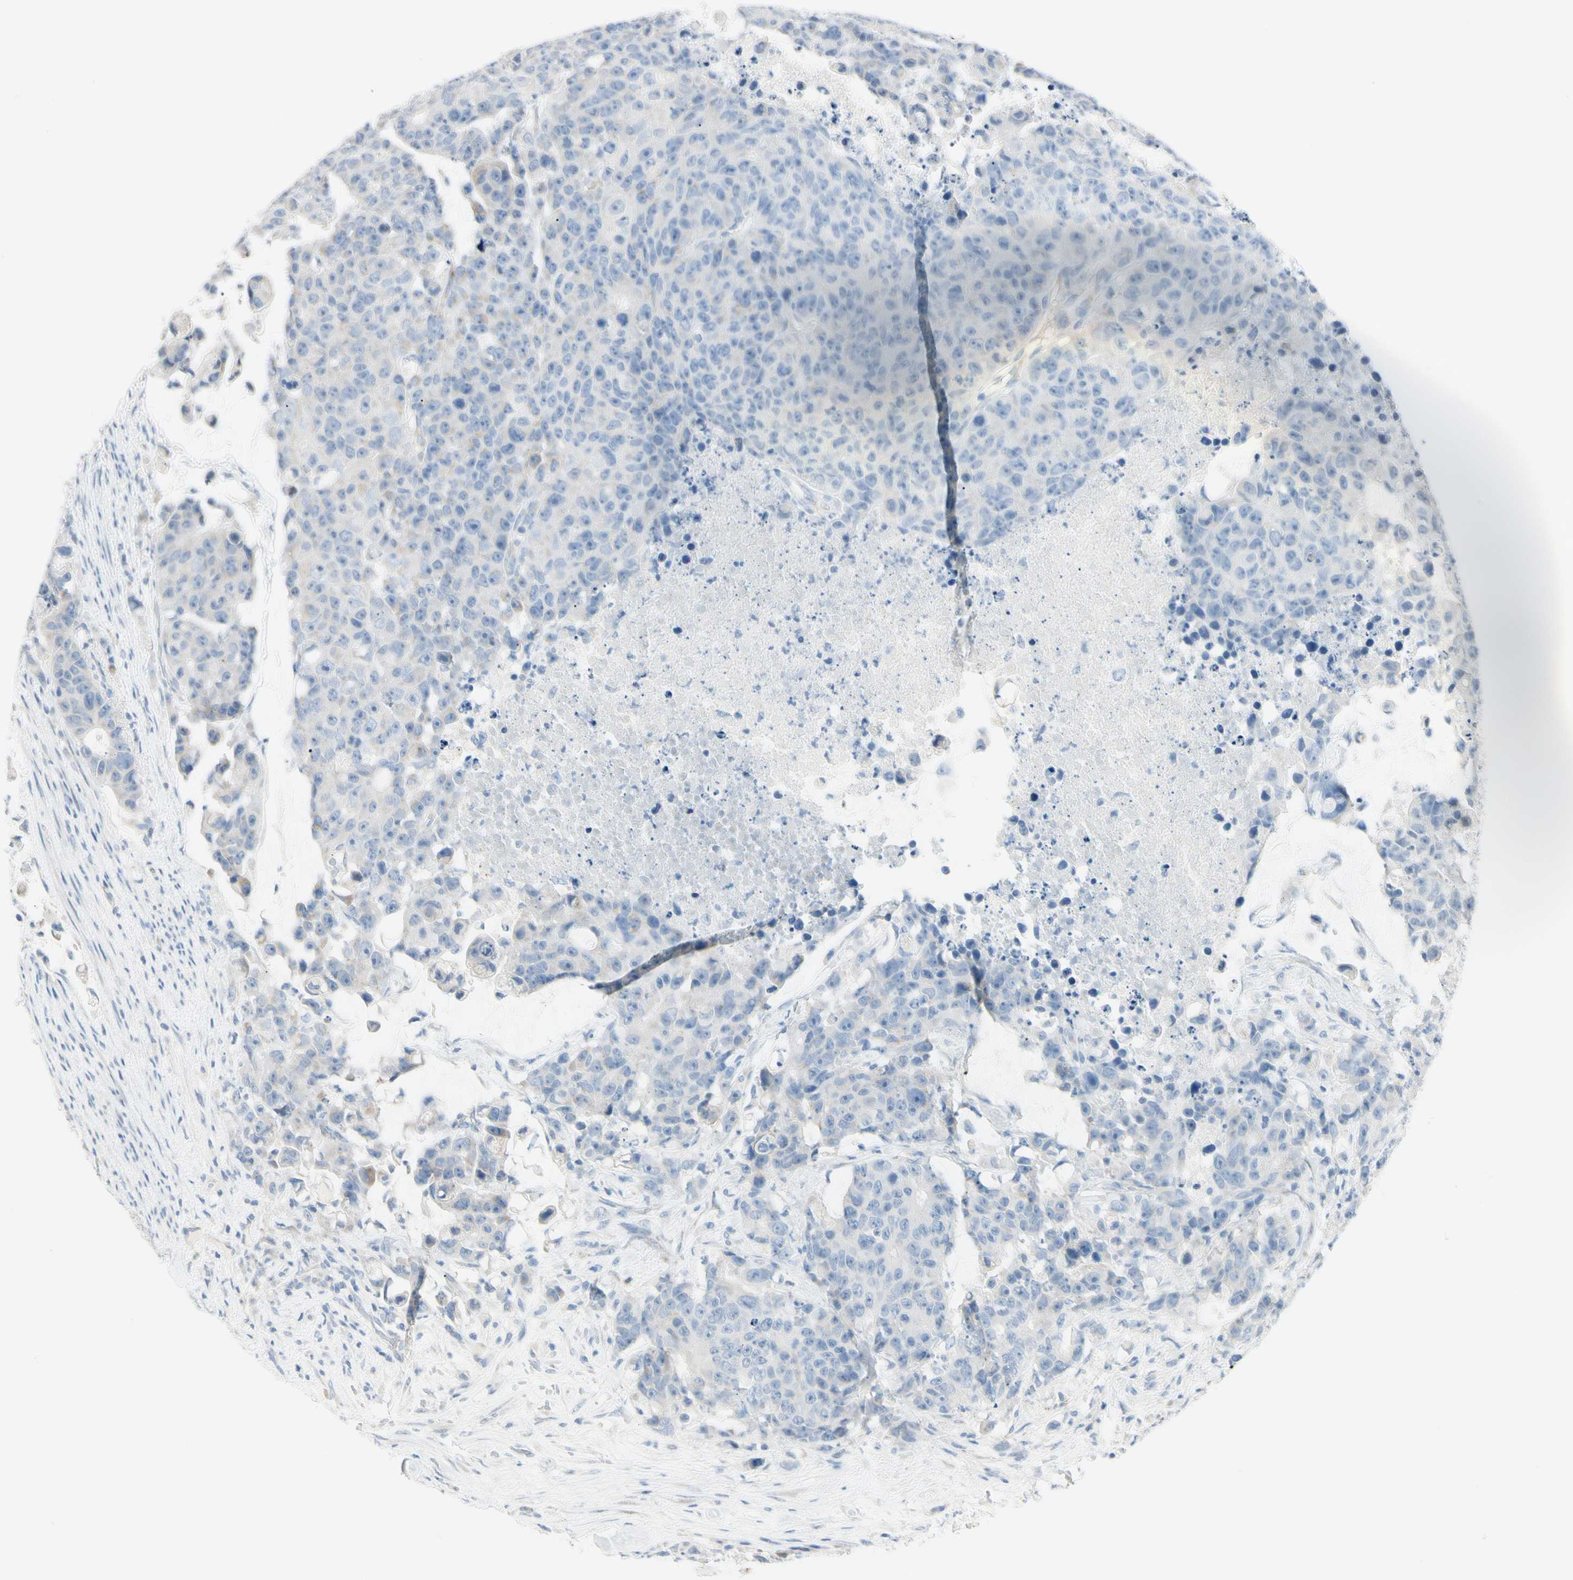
{"staining": {"intensity": "negative", "quantity": "none", "location": "none"}, "tissue": "colorectal cancer", "cell_type": "Tumor cells", "image_type": "cancer", "snomed": [{"axis": "morphology", "description": "Adenocarcinoma, NOS"}, {"axis": "topography", "description": "Colon"}], "caption": "This is an immunohistochemistry micrograph of human adenocarcinoma (colorectal). There is no expression in tumor cells.", "gene": "ALDH18A1", "patient": {"sex": "female", "age": 86}}